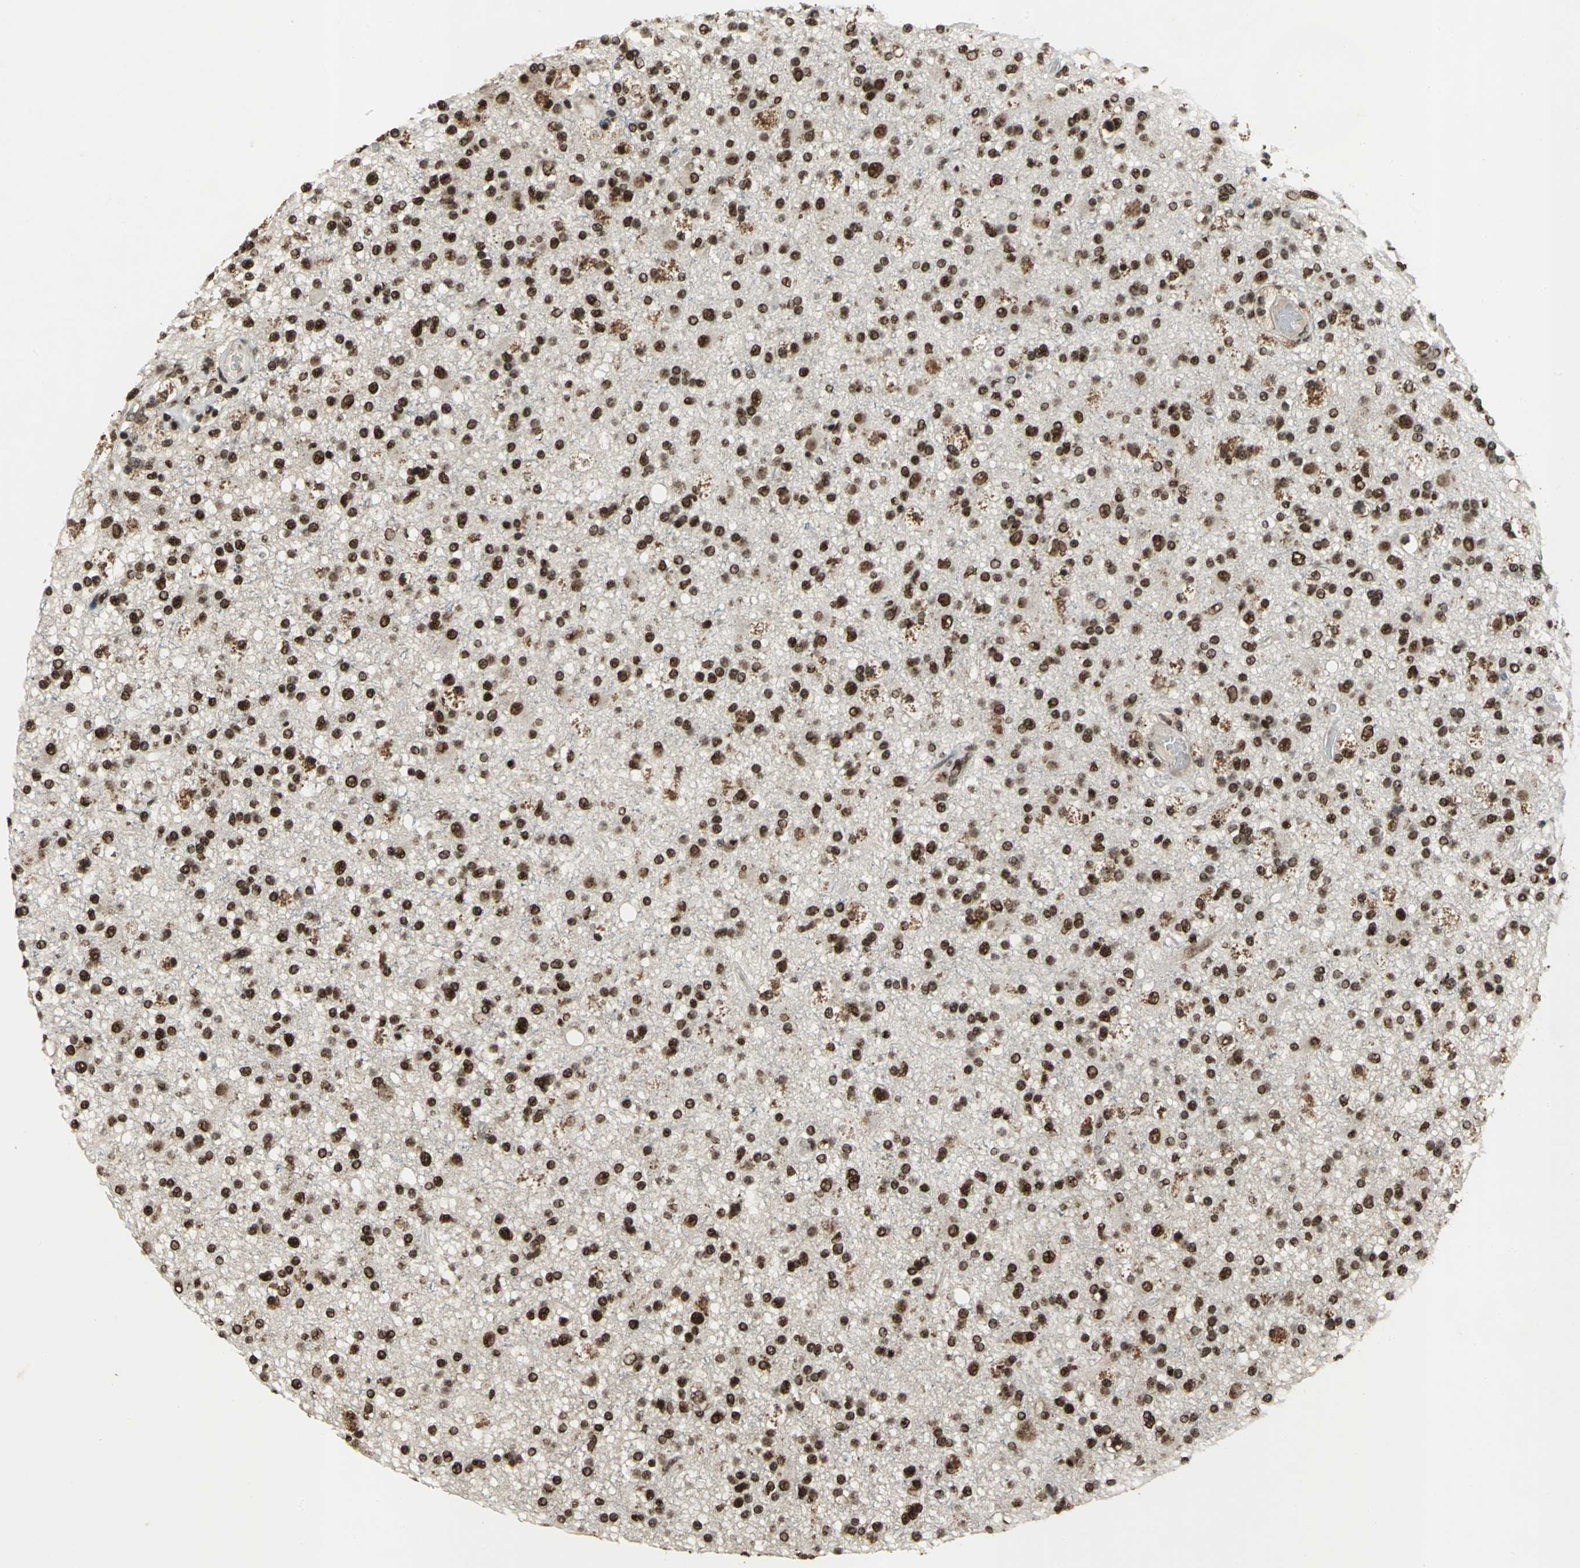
{"staining": {"intensity": "strong", "quantity": ">75%", "location": "nuclear"}, "tissue": "glioma", "cell_type": "Tumor cells", "image_type": "cancer", "snomed": [{"axis": "morphology", "description": "Glioma, malignant, High grade"}, {"axis": "topography", "description": "Brain"}], "caption": "An image of malignant glioma (high-grade) stained for a protein exhibits strong nuclear brown staining in tumor cells. Using DAB (brown) and hematoxylin (blue) stains, captured at high magnification using brightfield microscopy.", "gene": "MTA2", "patient": {"sex": "male", "age": 33}}